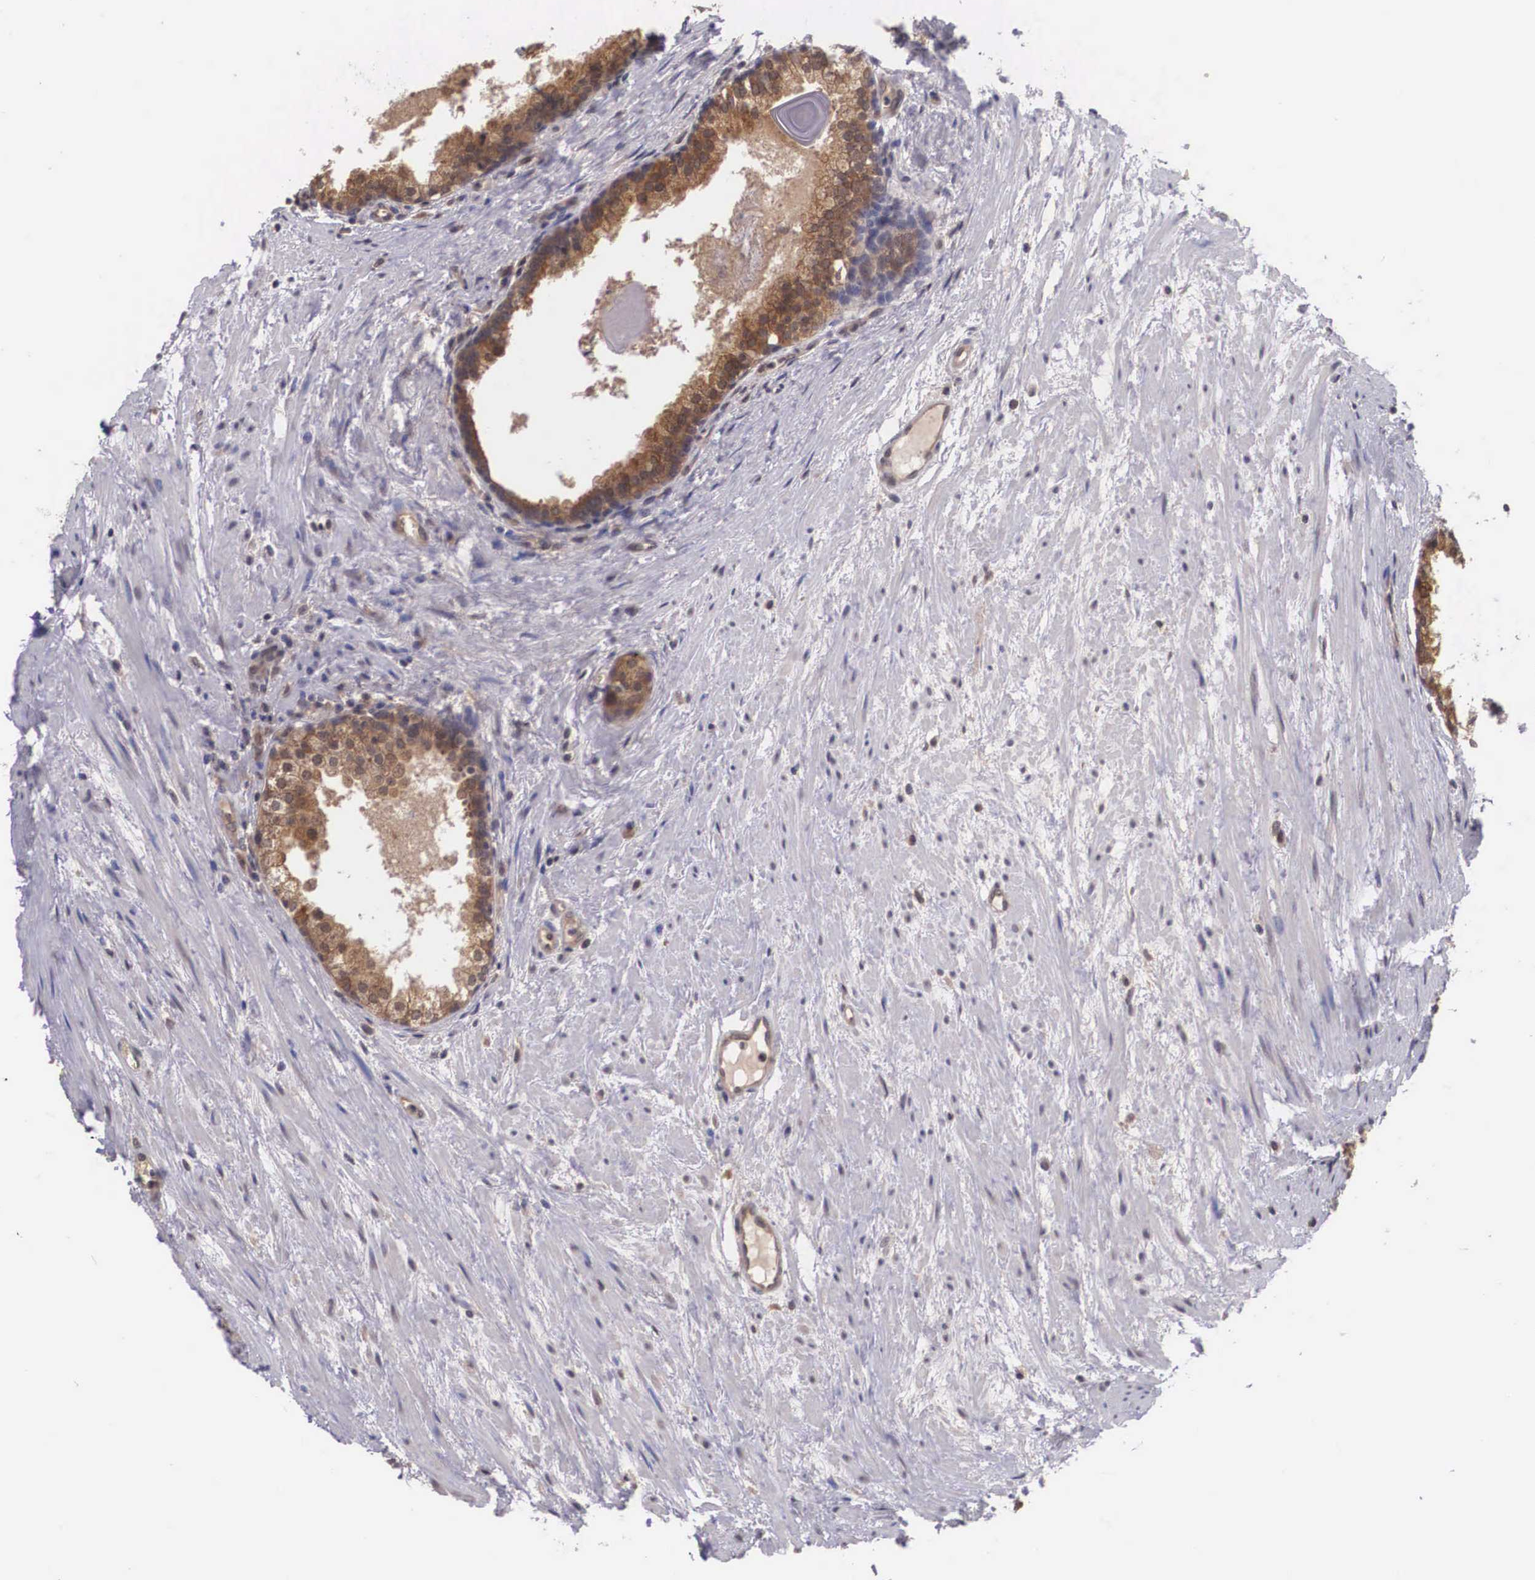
{"staining": {"intensity": "strong", "quantity": ">75%", "location": "cytoplasmic/membranous"}, "tissue": "prostate", "cell_type": "Glandular cells", "image_type": "normal", "snomed": [{"axis": "morphology", "description": "Normal tissue, NOS"}, {"axis": "topography", "description": "Prostate"}], "caption": "Immunohistochemical staining of benign human prostate displays high levels of strong cytoplasmic/membranous positivity in about >75% of glandular cells. (DAB (3,3'-diaminobenzidine) = brown stain, brightfield microscopy at high magnification).", "gene": "VASH1", "patient": {"sex": "male", "age": 65}}